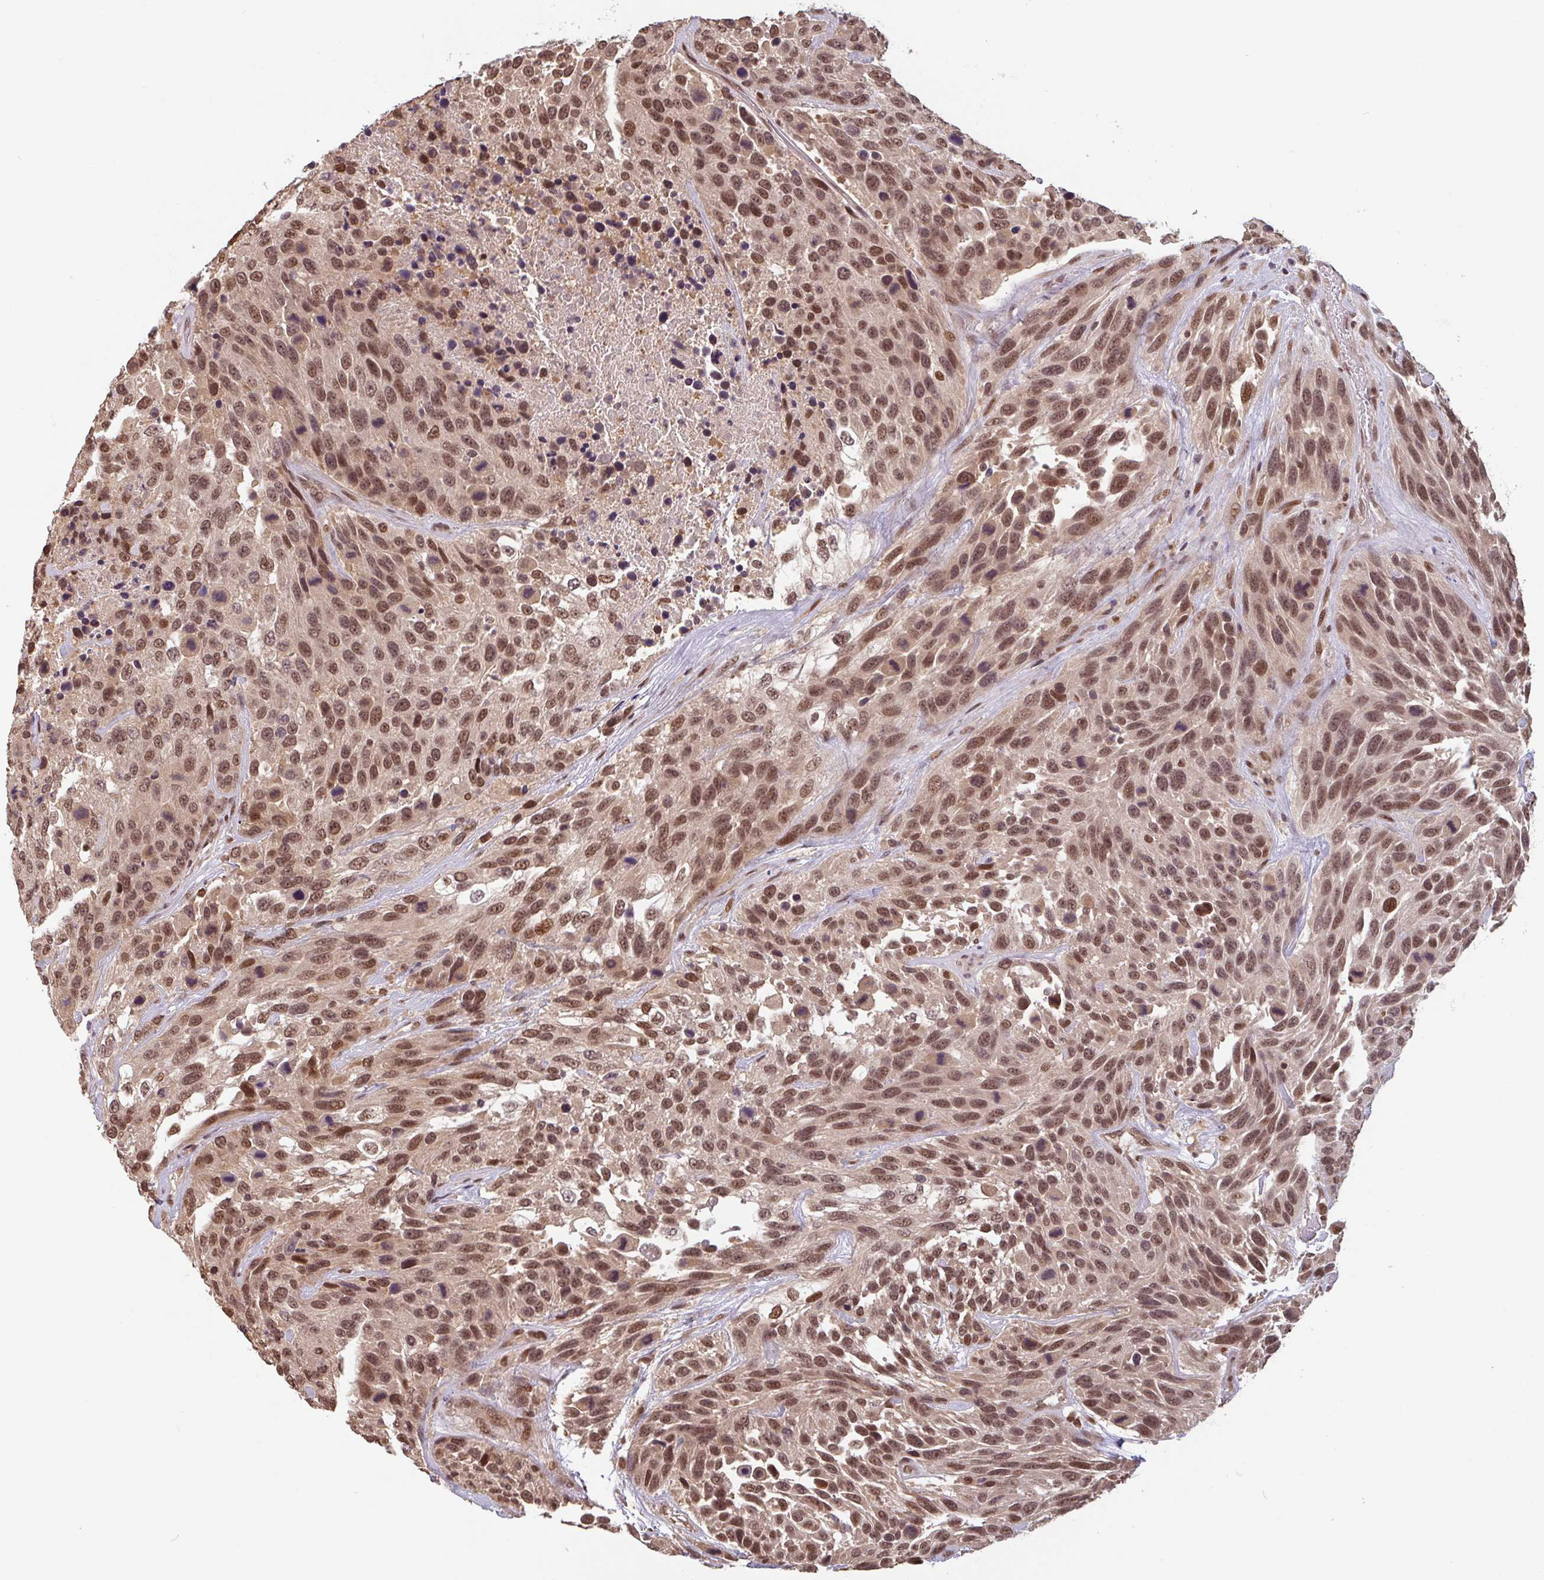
{"staining": {"intensity": "moderate", "quantity": ">75%", "location": "nuclear"}, "tissue": "urothelial cancer", "cell_type": "Tumor cells", "image_type": "cancer", "snomed": [{"axis": "morphology", "description": "Urothelial carcinoma, High grade"}, {"axis": "topography", "description": "Urinary bladder"}], "caption": "The photomicrograph displays a brown stain indicating the presence of a protein in the nuclear of tumor cells in urothelial cancer.", "gene": "DR1", "patient": {"sex": "female", "age": 70}}